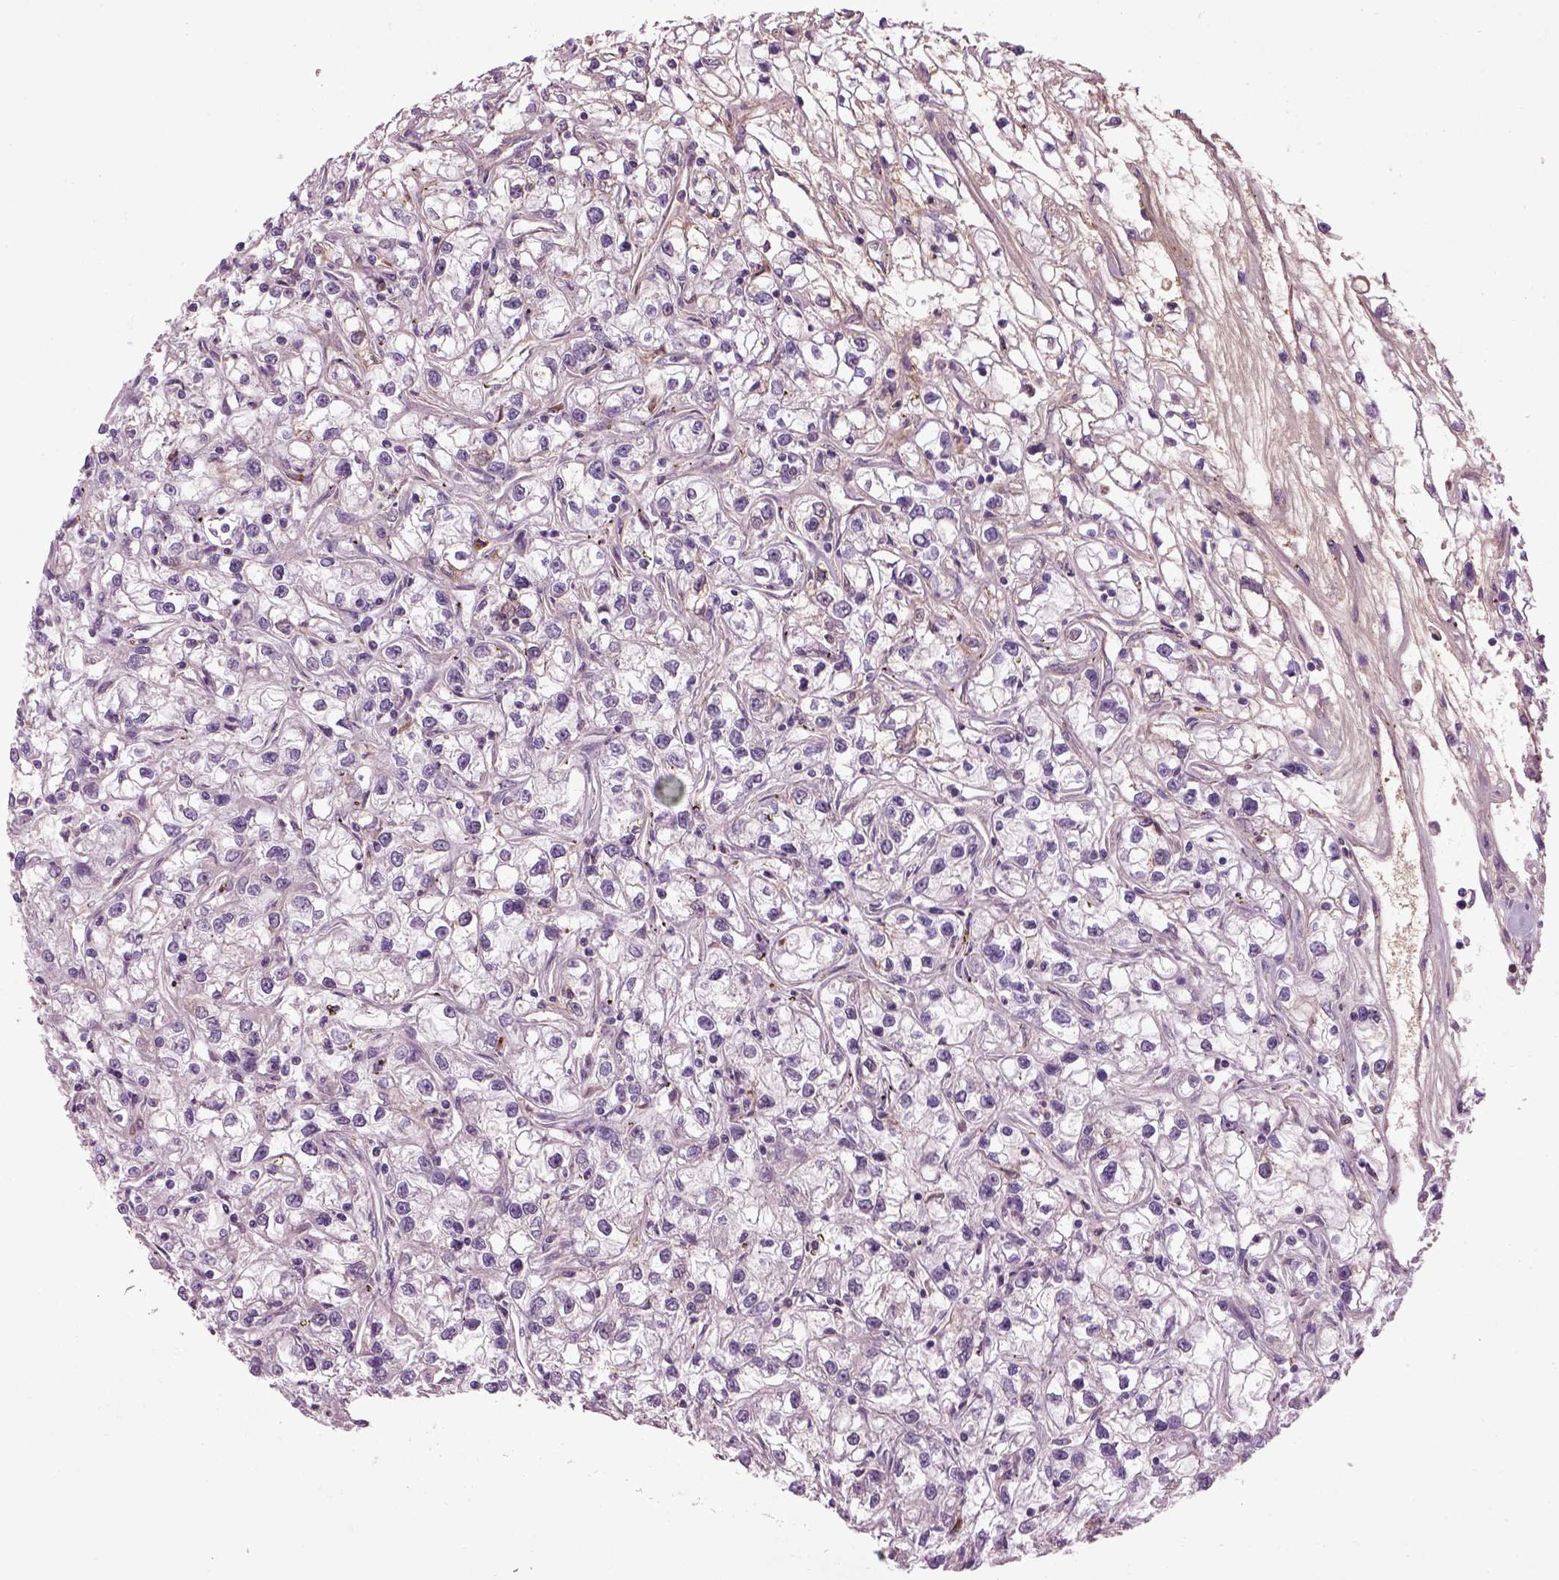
{"staining": {"intensity": "negative", "quantity": "none", "location": "none"}, "tissue": "renal cancer", "cell_type": "Tumor cells", "image_type": "cancer", "snomed": [{"axis": "morphology", "description": "Adenocarcinoma, NOS"}, {"axis": "topography", "description": "Kidney"}], "caption": "Tumor cells are negative for brown protein staining in renal cancer.", "gene": "EMILIN2", "patient": {"sex": "female", "age": 59}}